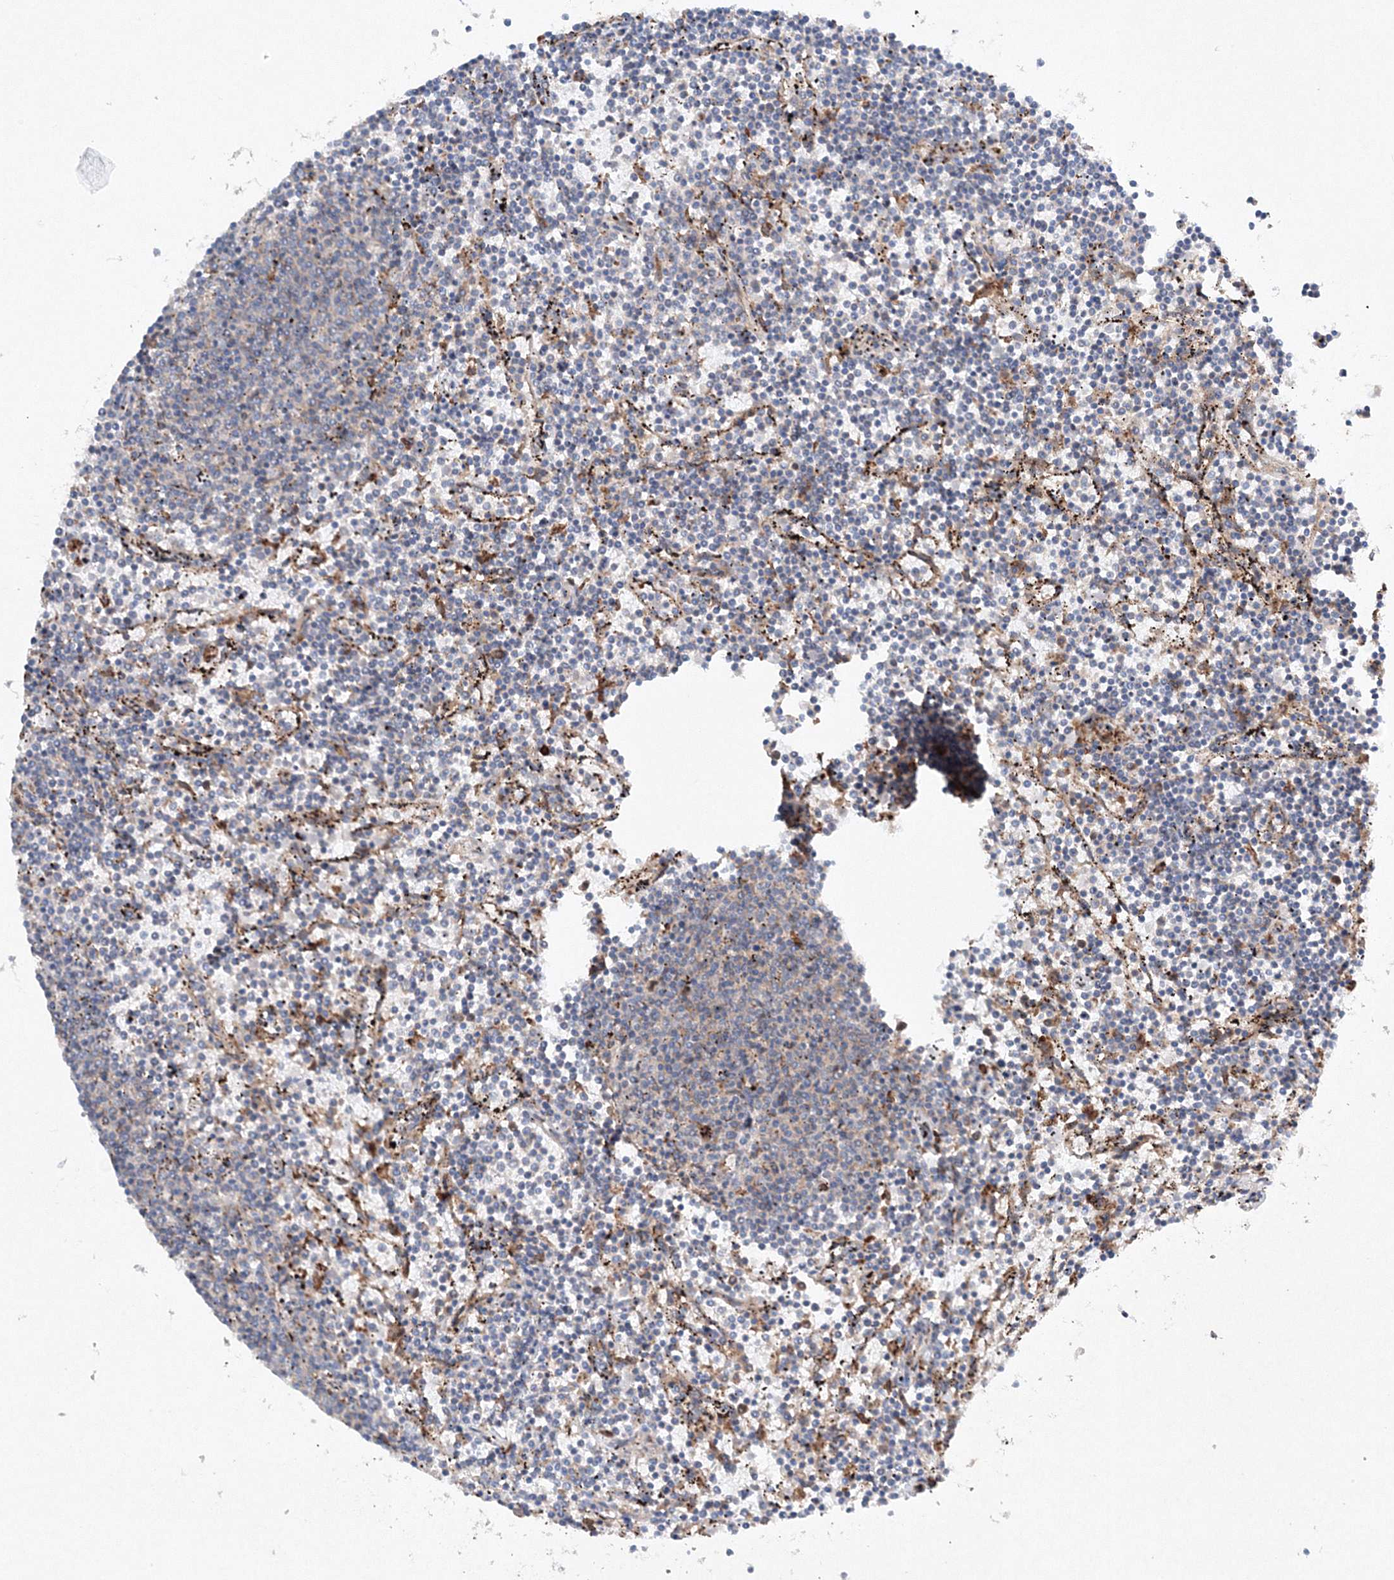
{"staining": {"intensity": "negative", "quantity": "none", "location": "none"}, "tissue": "lymphoma", "cell_type": "Tumor cells", "image_type": "cancer", "snomed": [{"axis": "morphology", "description": "Malignant lymphoma, non-Hodgkin's type, Low grade"}, {"axis": "topography", "description": "Spleen"}], "caption": "Immunohistochemistry (IHC) micrograph of malignant lymphoma, non-Hodgkin's type (low-grade) stained for a protein (brown), which shows no positivity in tumor cells.", "gene": "SLC36A1", "patient": {"sex": "female", "age": 50}}